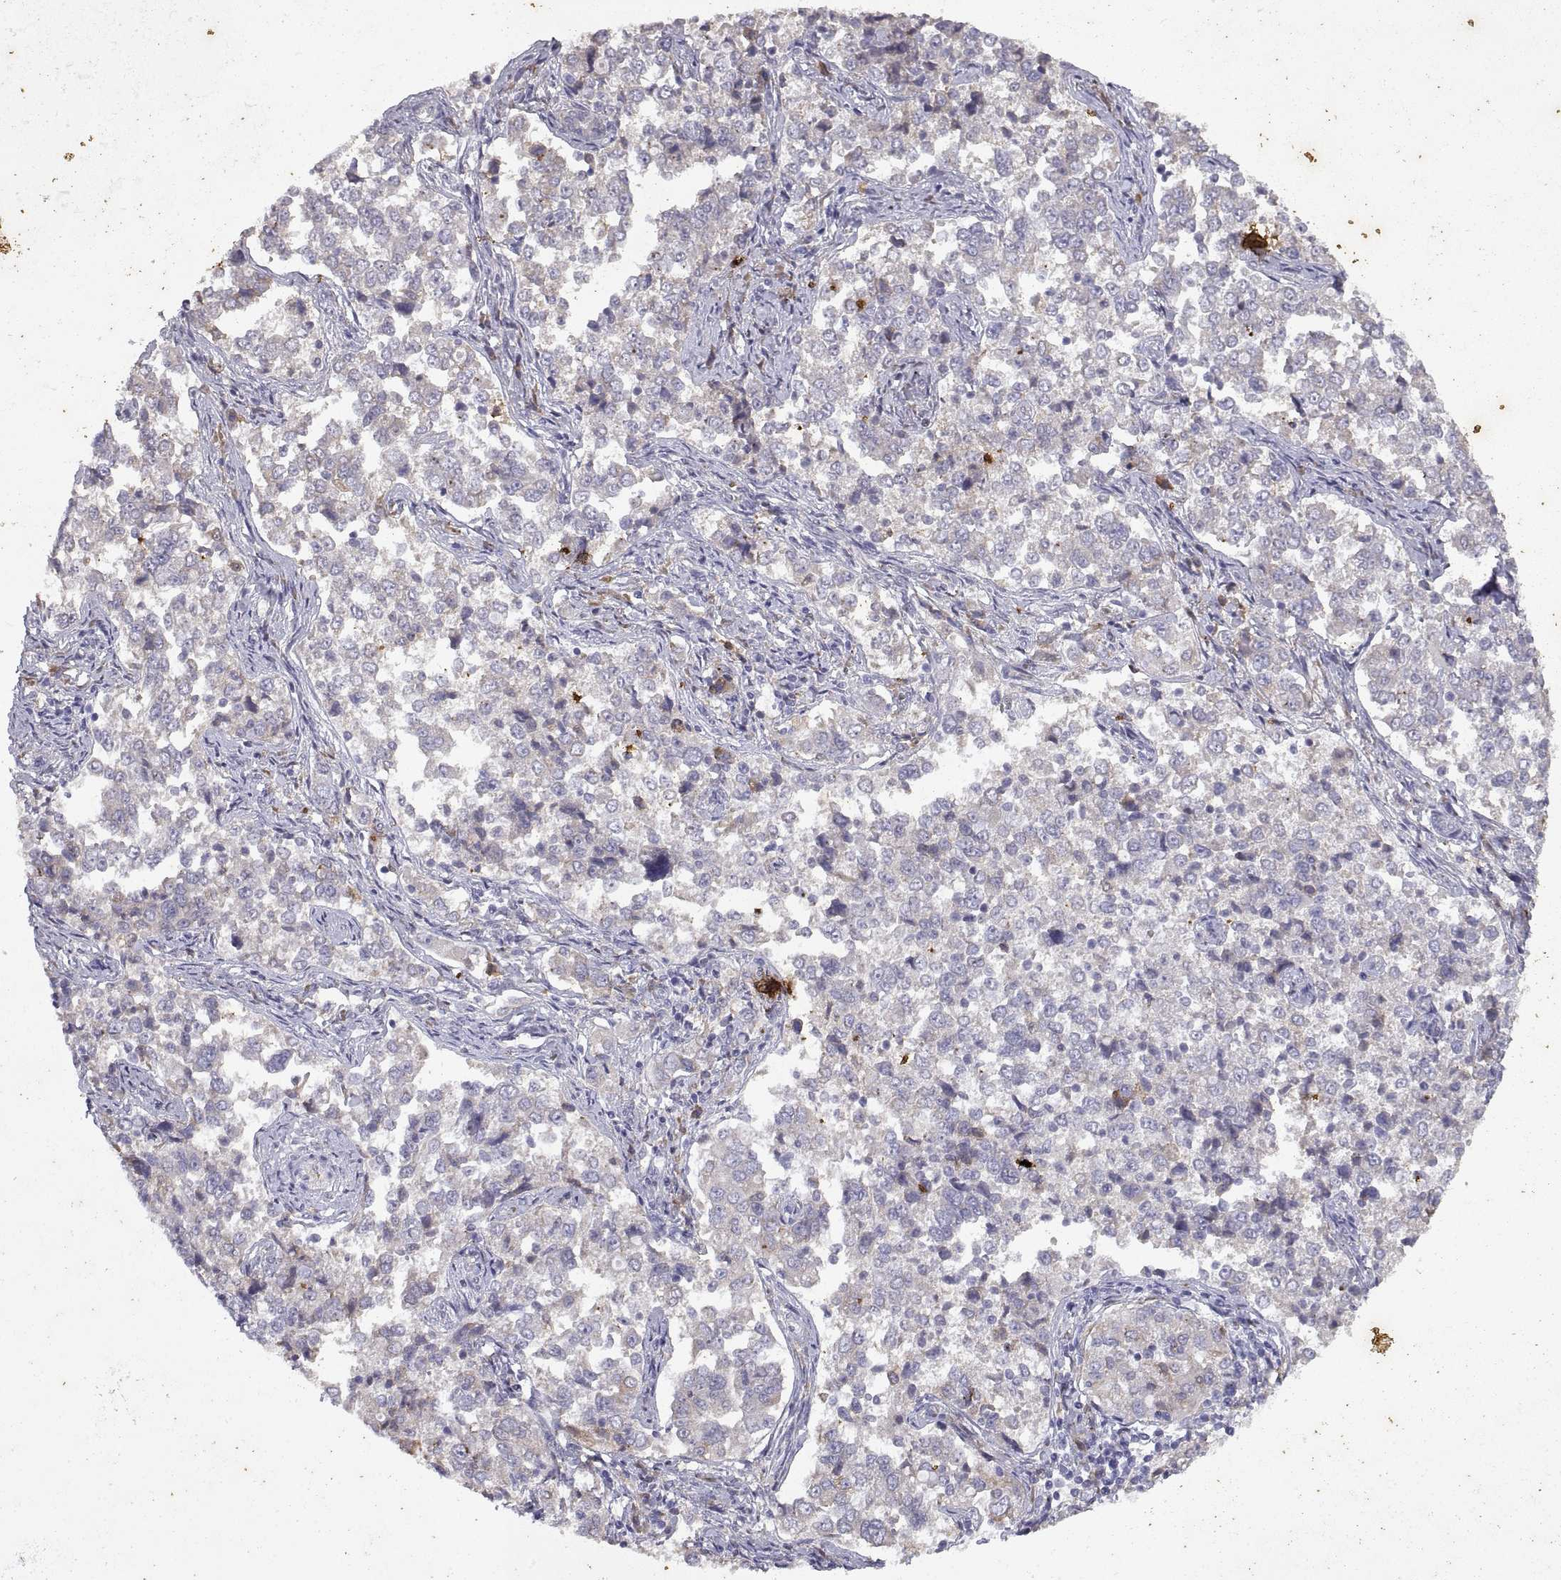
{"staining": {"intensity": "negative", "quantity": "none", "location": "none"}, "tissue": "endometrial cancer", "cell_type": "Tumor cells", "image_type": "cancer", "snomed": [{"axis": "morphology", "description": "Adenocarcinoma, NOS"}, {"axis": "topography", "description": "Endometrium"}], "caption": "Tumor cells show no significant protein staining in adenocarcinoma (endometrial). Brightfield microscopy of IHC stained with DAB (brown) and hematoxylin (blue), captured at high magnification.", "gene": "DOK3", "patient": {"sex": "female", "age": 43}}